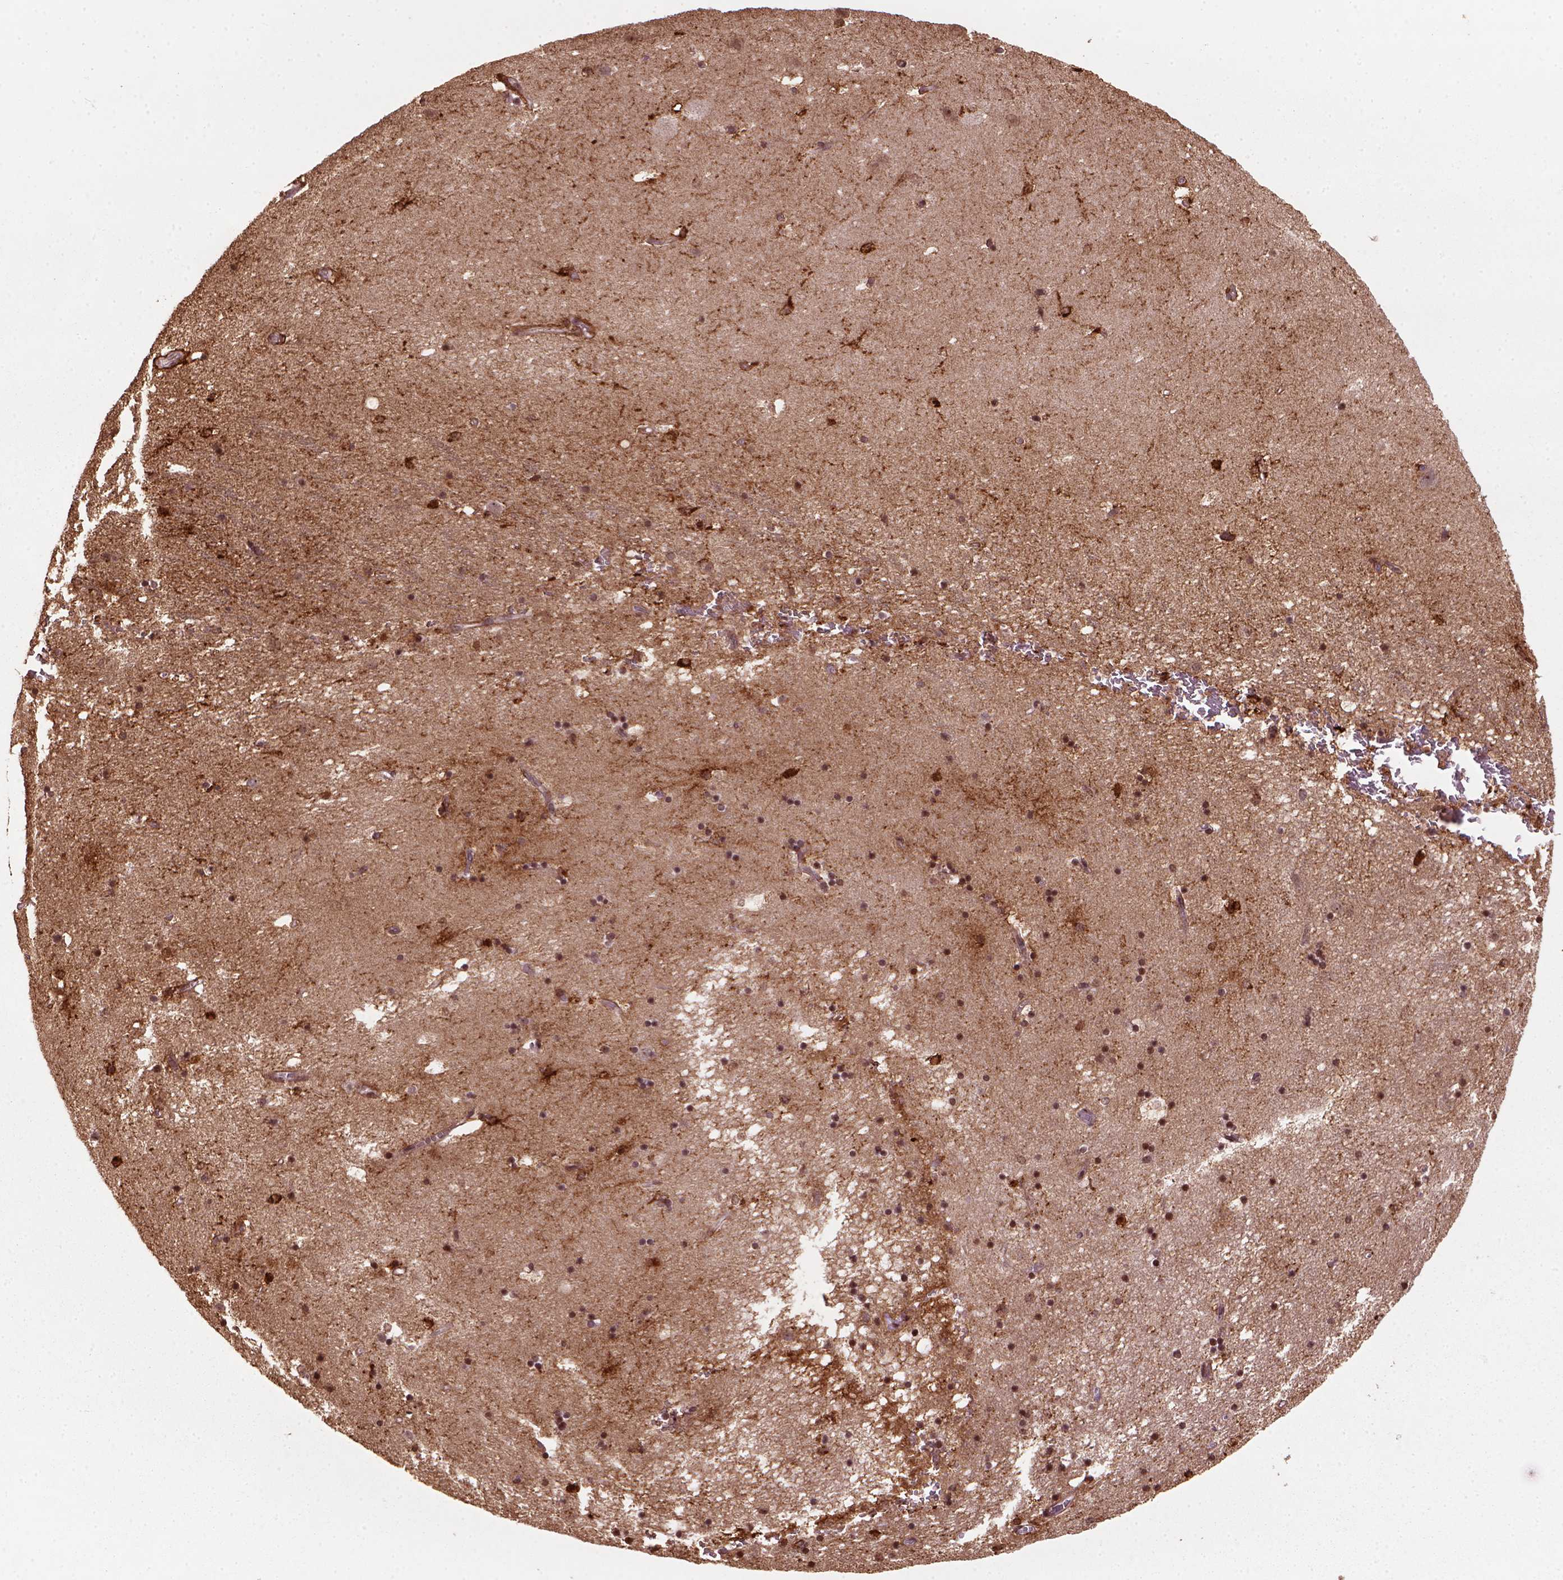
{"staining": {"intensity": "strong", "quantity": "<25%", "location": "cytoplasmic/membranous,nuclear"}, "tissue": "hippocampus", "cell_type": "Glial cells", "image_type": "normal", "snomed": [{"axis": "morphology", "description": "Normal tissue, NOS"}, {"axis": "topography", "description": "Hippocampus"}], "caption": "Immunohistochemical staining of normal human hippocampus exhibits <25% levels of strong cytoplasmic/membranous,nuclear protein expression in approximately <25% of glial cells.", "gene": "MARCKS", "patient": {"sex": "male", "age": 58}}